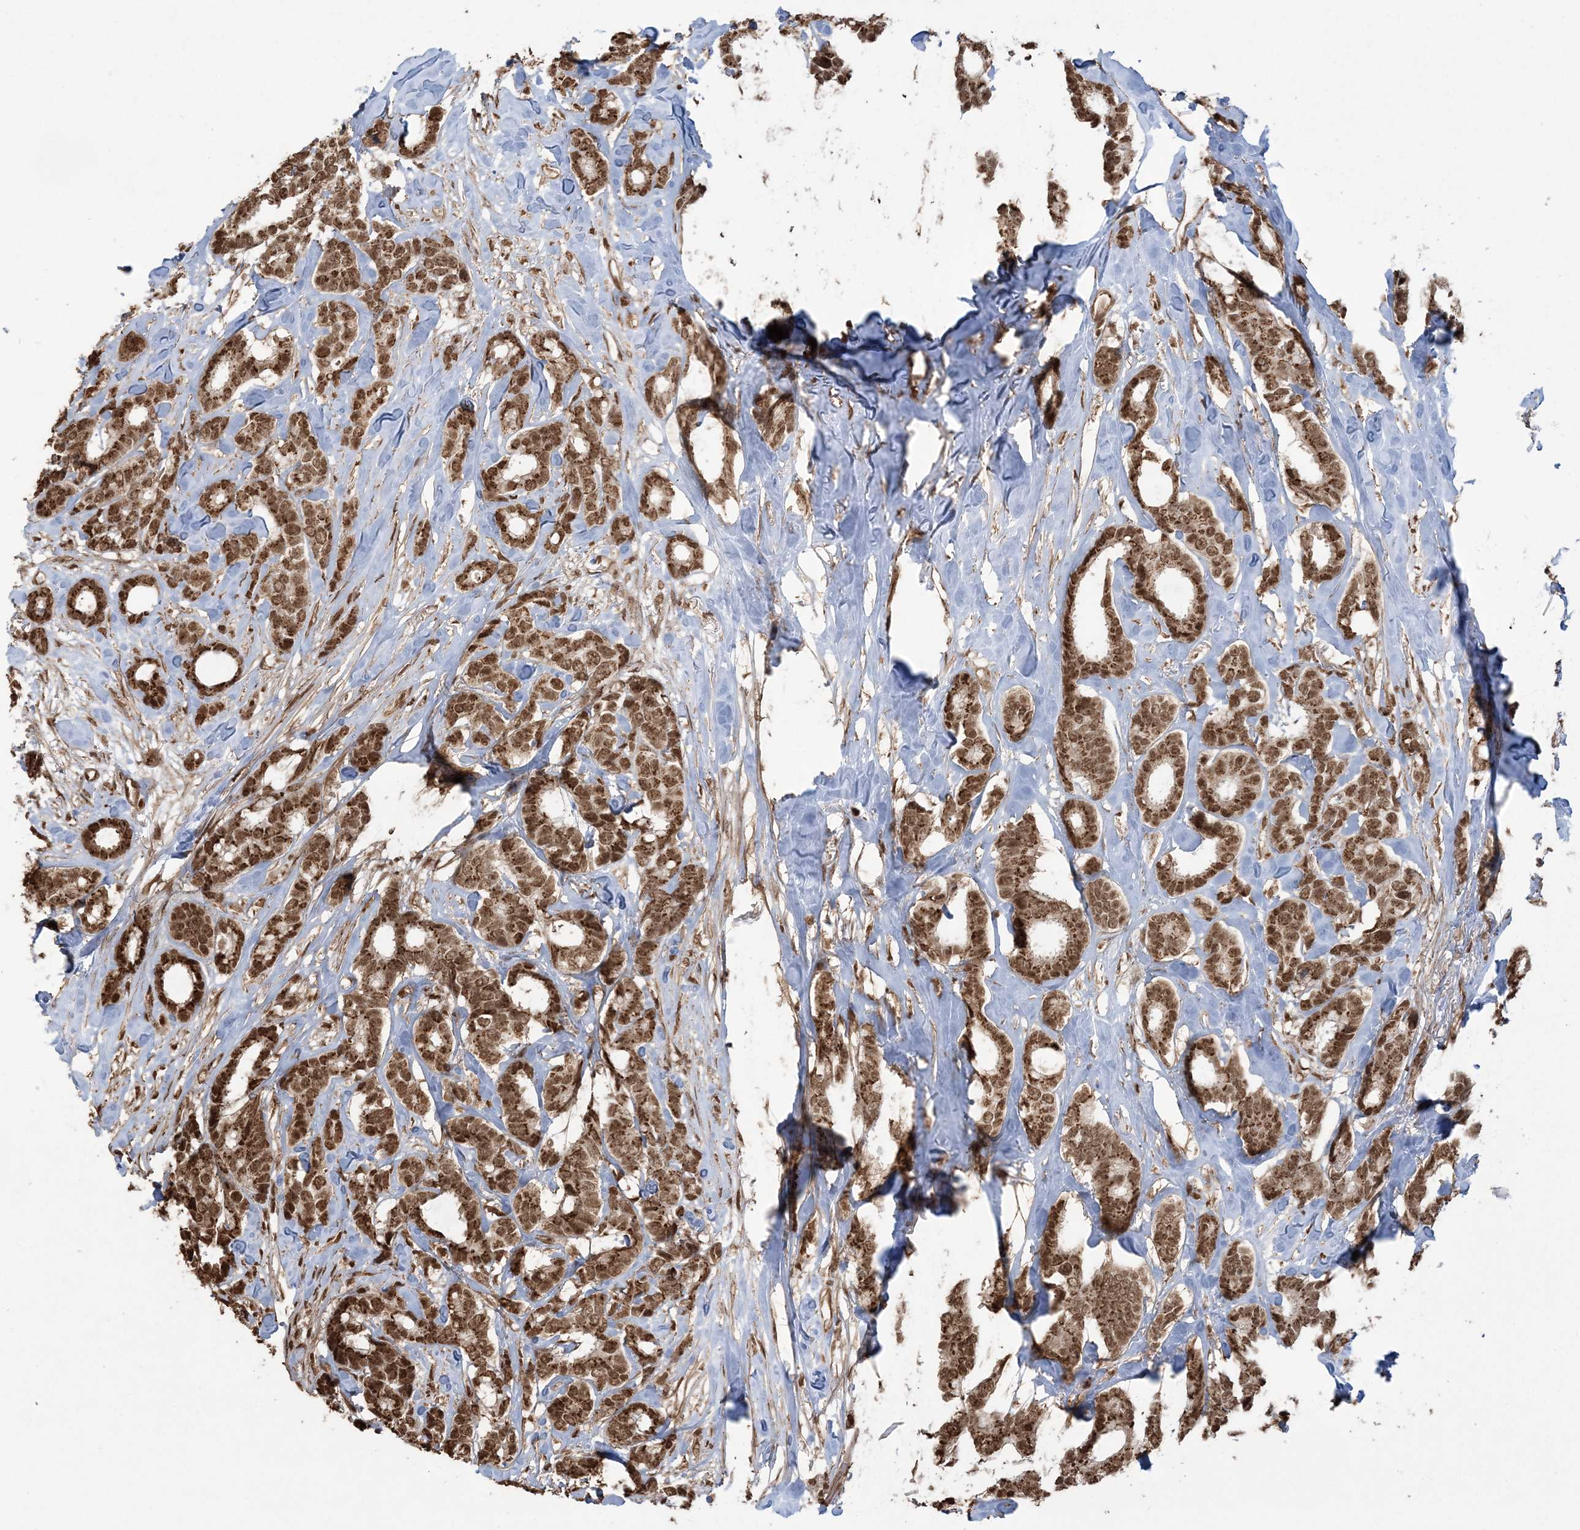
{"staining": {"intensity": "strong", "quantity": ">75%", "location": "cytoplasmic/membranous,nuclear"}, "tissue": "breast cancer", "cell_type": "Tumor cells", "image_type": "cancer", "snomed": [{"axis": "morphology", "description": "Duct carcinoma"}, {"axis": "topography", "description": "Breast"}], "caption": "Protein staining demonstrates strong cytoplasmic/membranous and nuclear expression in about >75% of tumor cells in breast infiltrating ductal carcinoma.", "gene": "ZNF839", "patient": {"sex": "female", "age": 87}}